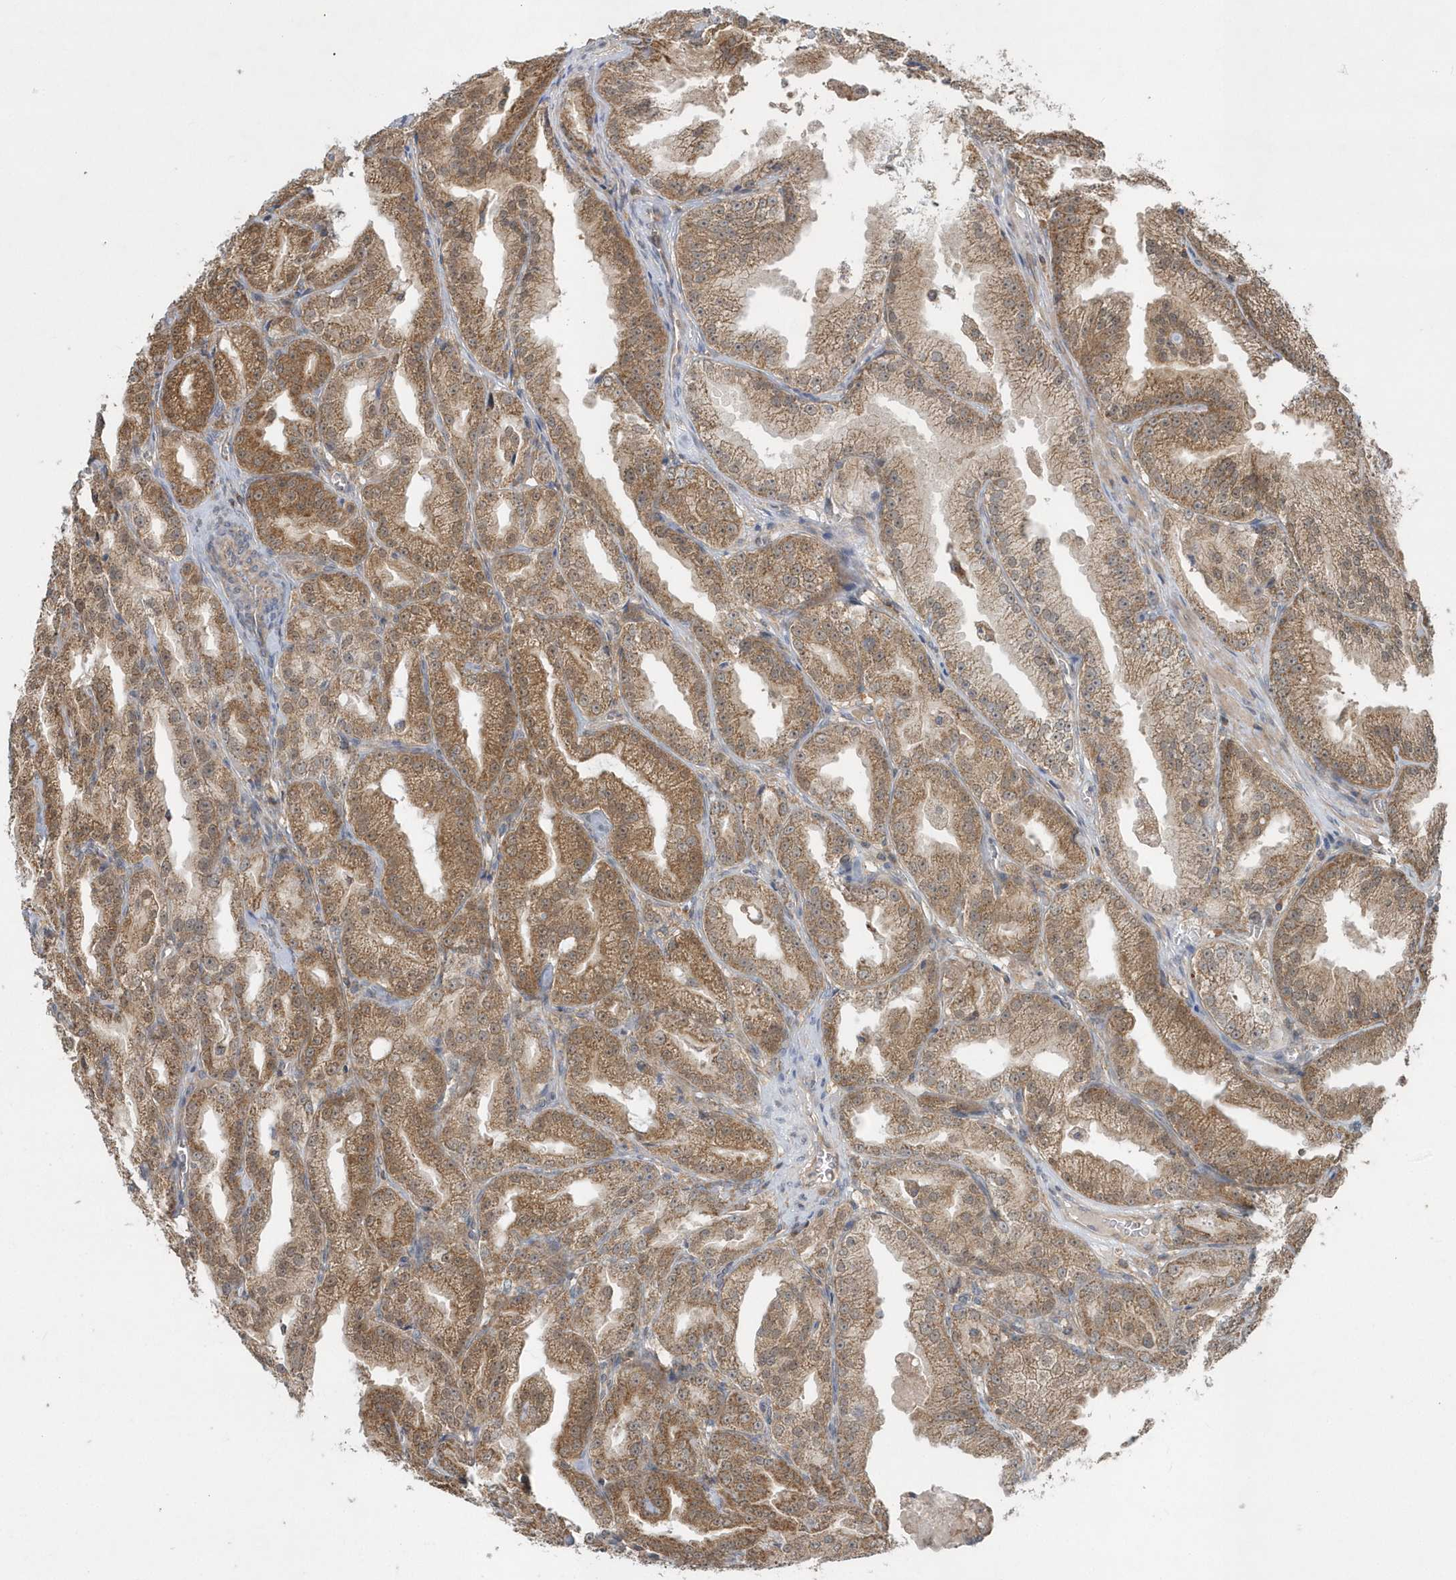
{"staining": {"intensity": "moderate", "quantity": ">75%", "location": "cytoplasmic/membranous"}, "tissue": "prostate cancer", "cell_type": "Tumor cells", "image_type": "cancer", "snomed": [{"axis": "morphology", "description": "Adenocarcinoma, High grade"}, {"axis": "topography", "description": "Prostate"}], "caption": "A medium amount of moderate cytoplasmic/membranous staining is identified in about >75% of tumor cells in high-grade adenocarcinoma (prostate) tissue.", "gene": "PPP1R7", "patient": {"sex": "male", "age": 61}}